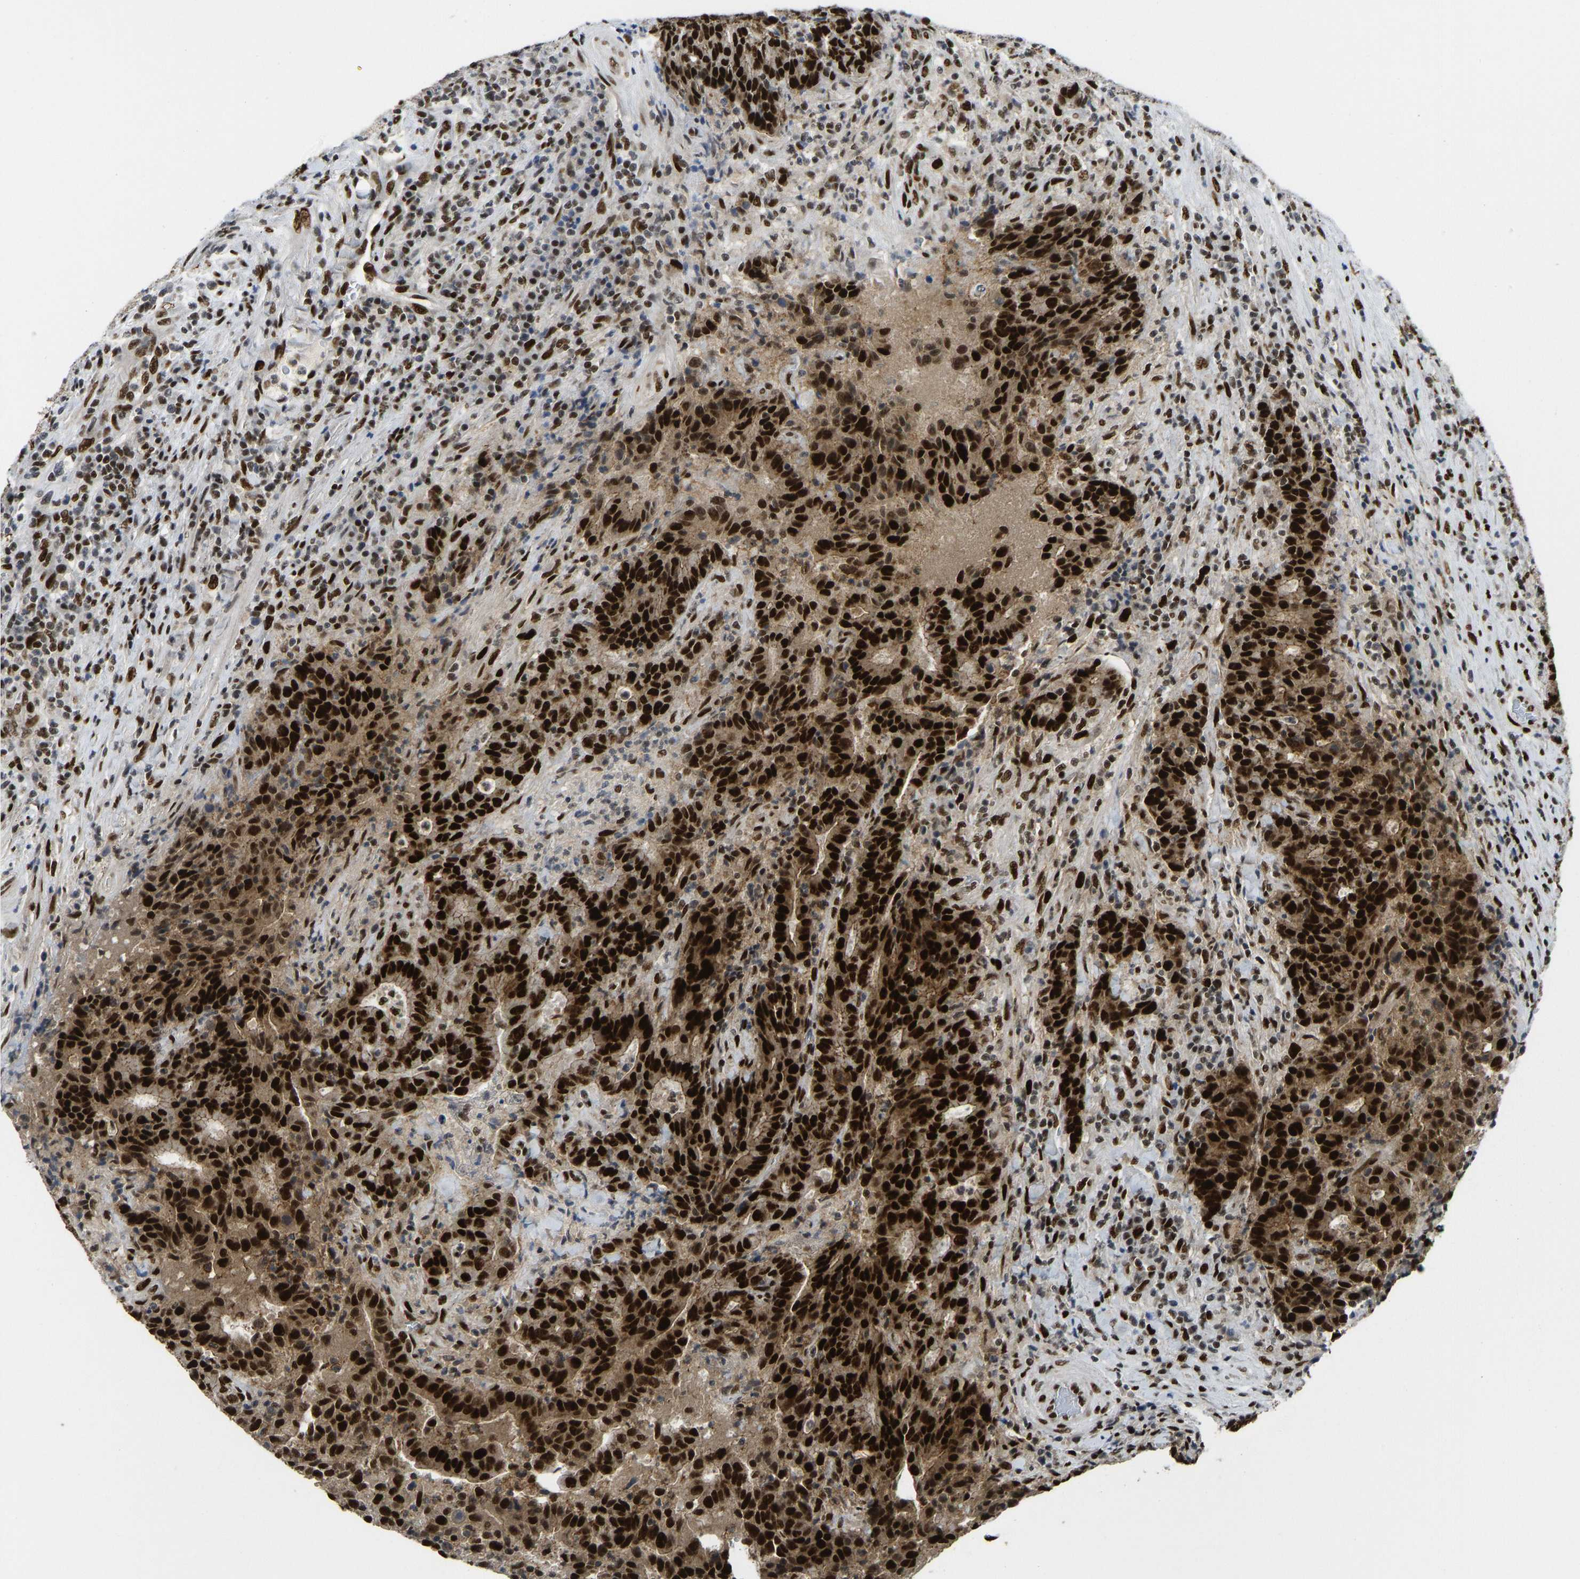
{"staining": {"intensity": "strong", "quantity": ">75%", "location": "cytoplasmic/membranous,nuclear"}, "tissue": "colorectal cancer", "cell_type": "Tumor cells", "image_type": "cancer", "snomed": [{"axis": "morphology", "description": "Adenocarcinoma, NOS"}, {"axis": "topography", "description": "Colon"}], "caption": "IHC of human colorectal adenocarcinoma displays high levels of strong cytoplasmic/membranous and nuclear positivity in approximately >75% of tumor cells.", "gene": "FOXK1", "patient": {"sex": "female", "age": 75}}